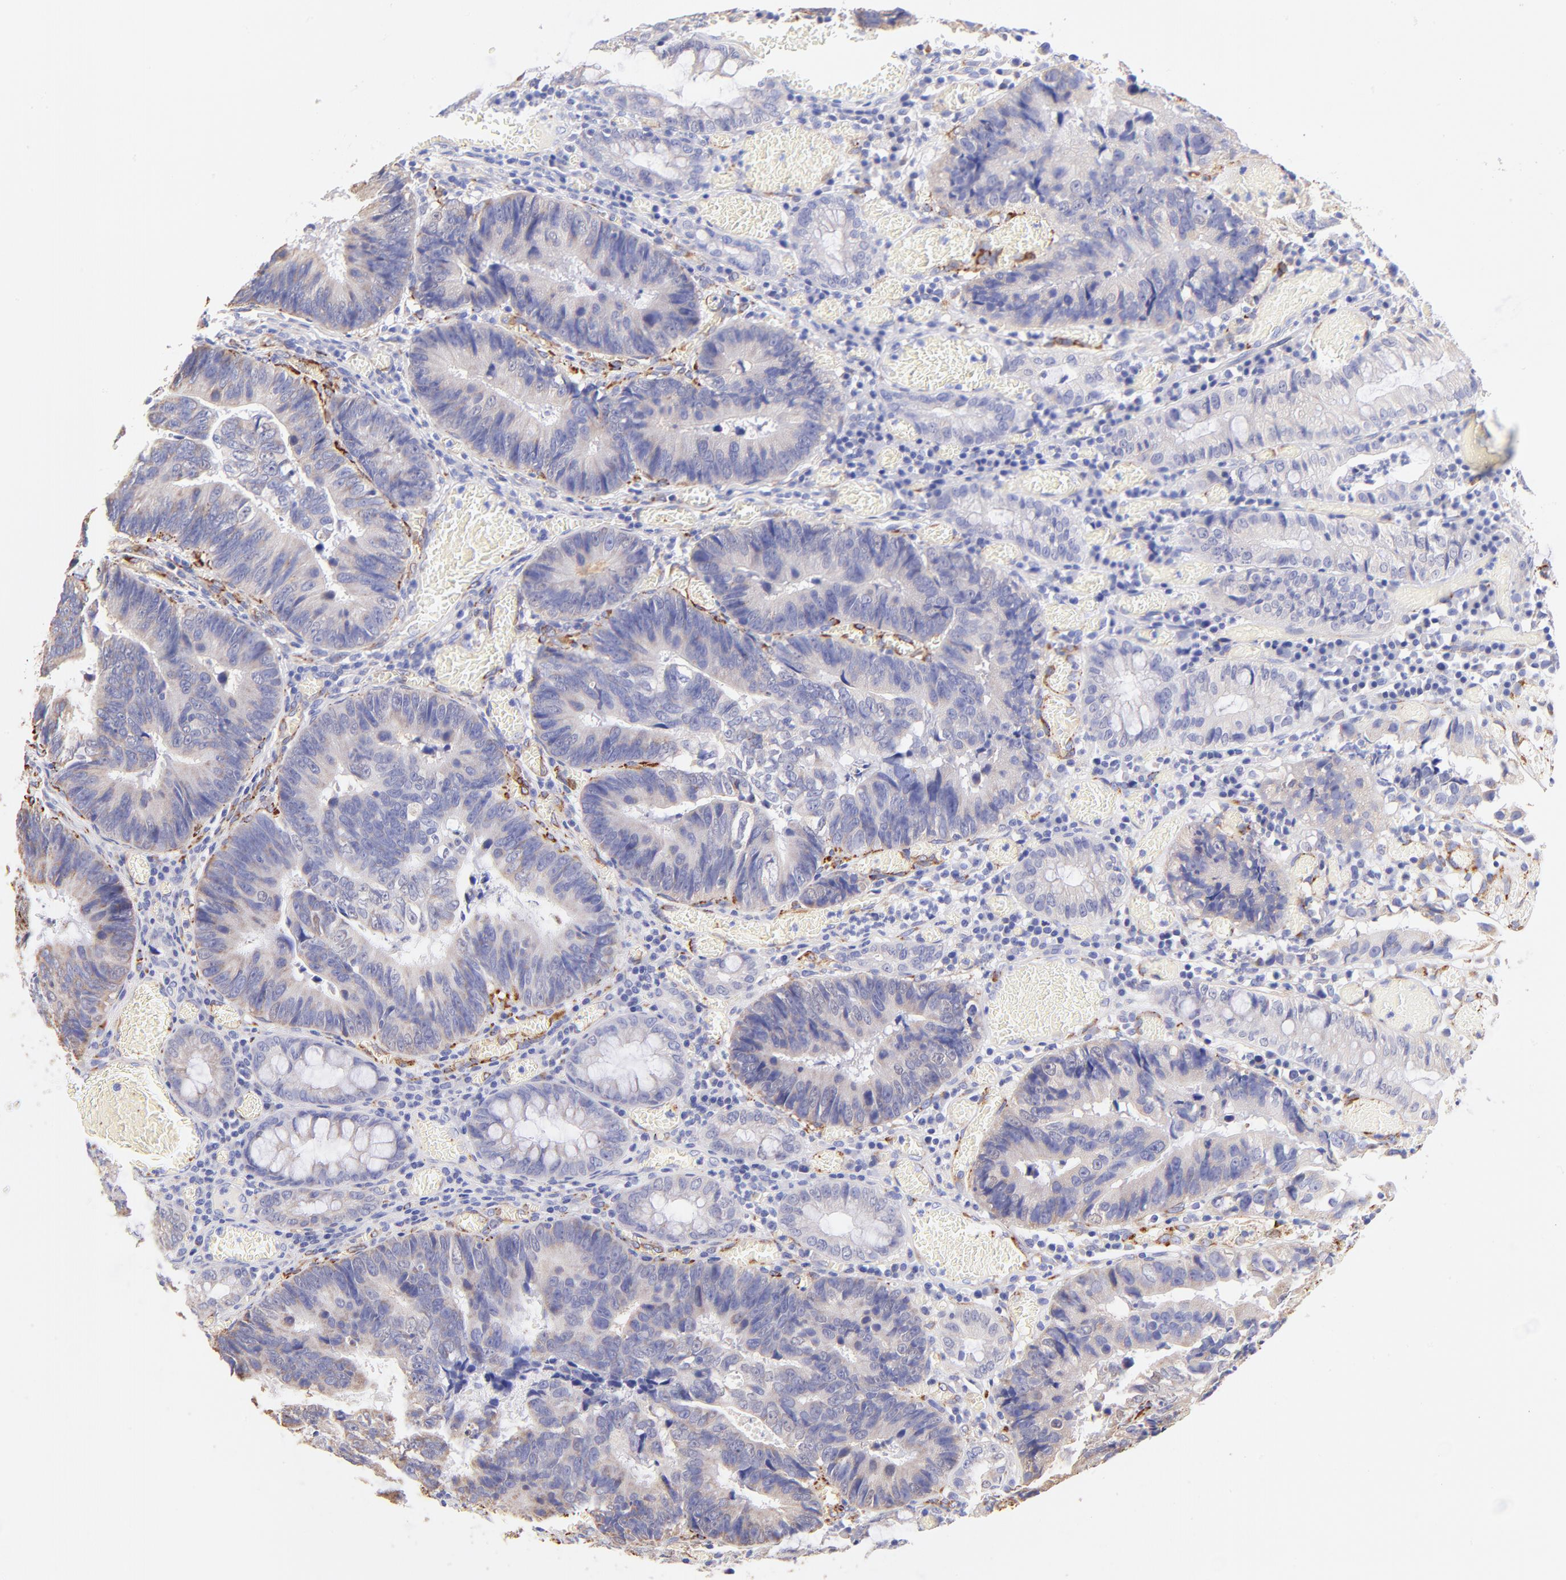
{"staining": {"intensity": "negative", "quantity": "none", "location": "none"}, "tissue": "colorectal cancer", "cell_type": "Tumor cells", "image_type": "cancer", "snomed": [{"axis": "morphology", "description": "Adenocarcinoma, NOS"}, {"axis": "topography", "description": "Rectum"}], "caption": "DAB immunohistochemical staining of adenocarcinoma (colorectal) exhibits no significant expression in tumor cells.", "gene": "SPARC", "patient": {"sex": "female", "age": 98}}